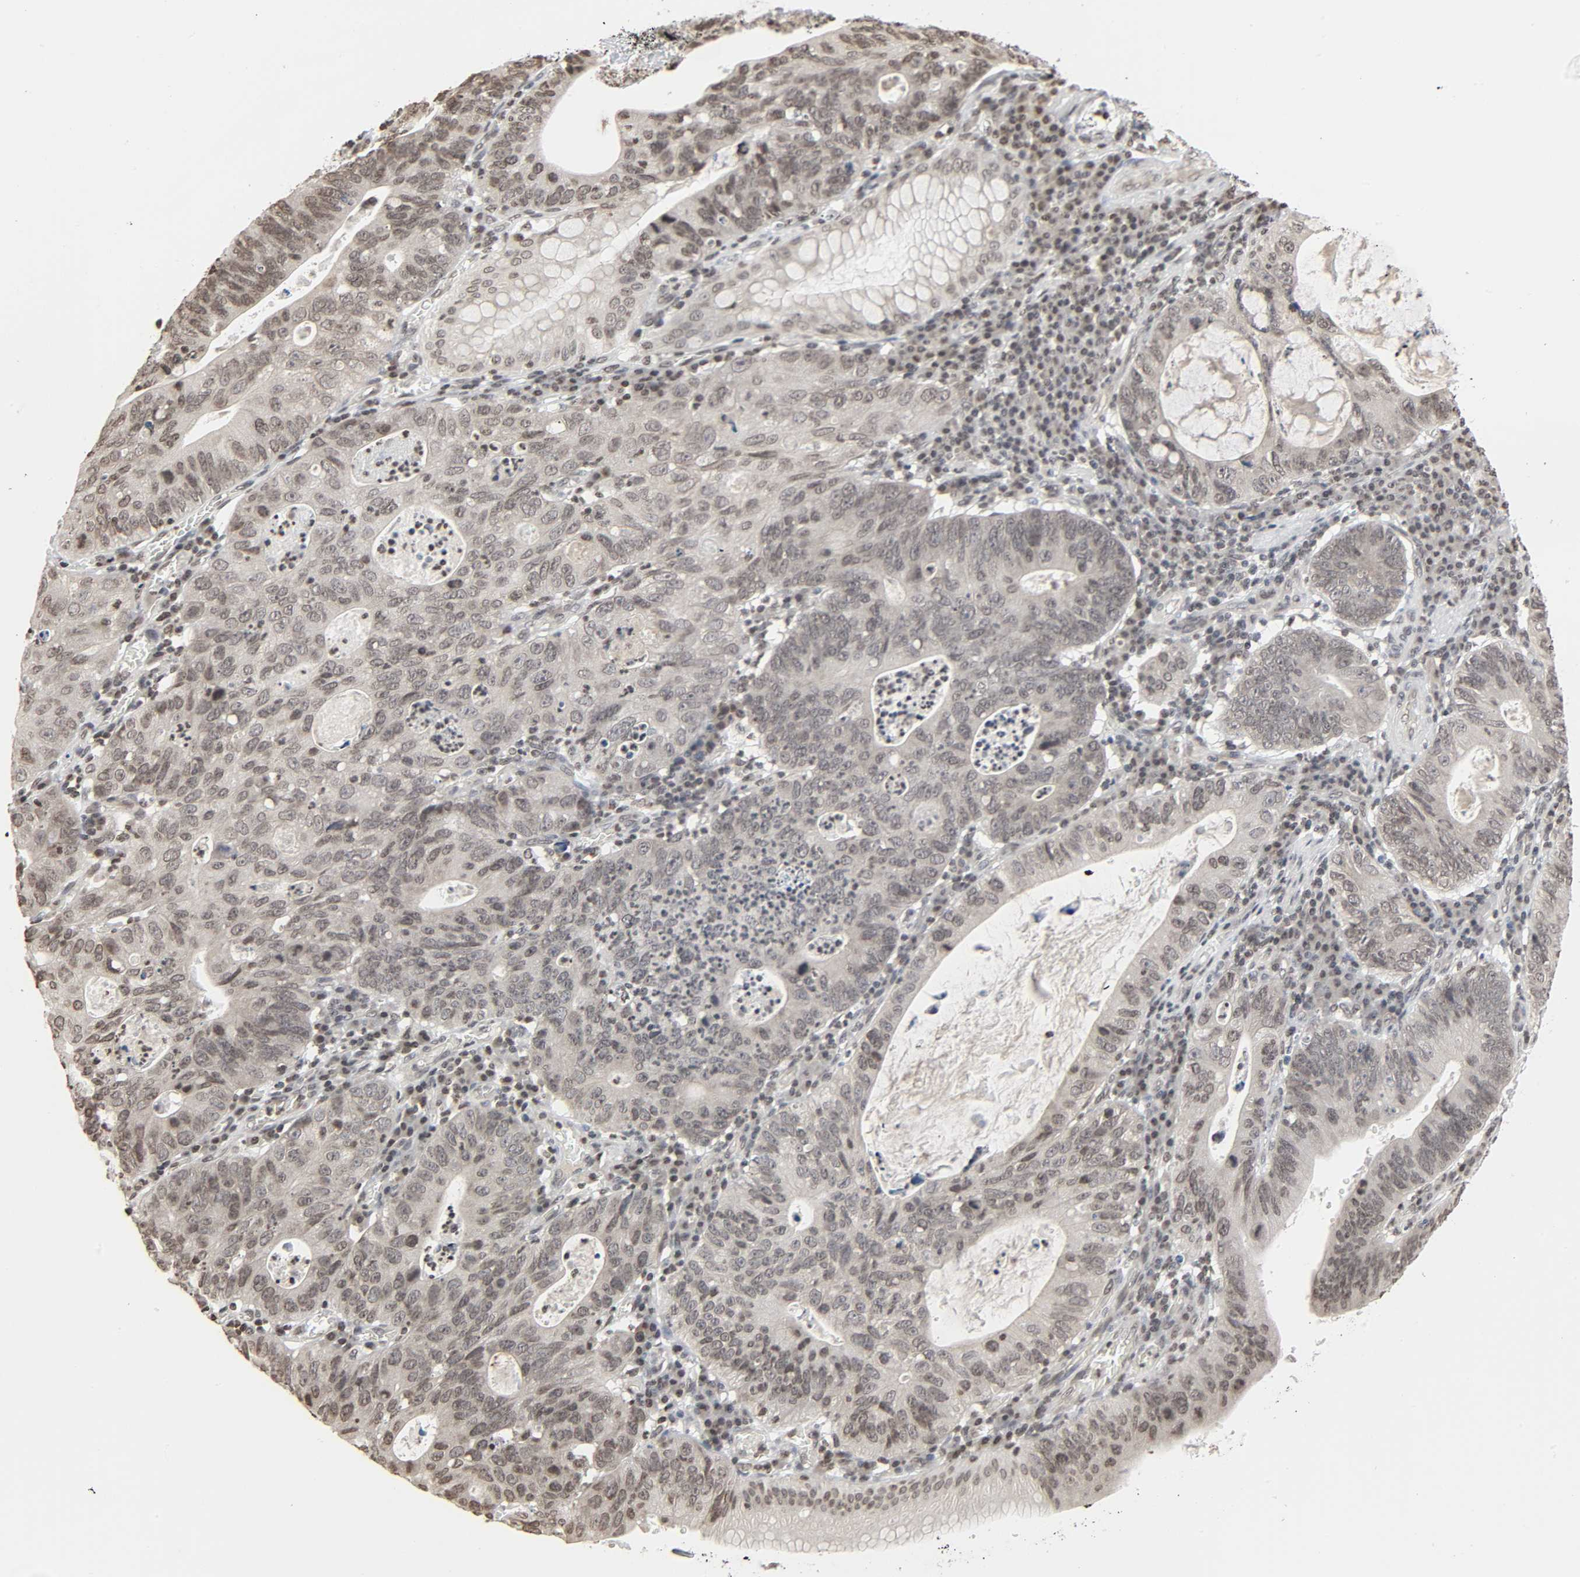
{"staining": {"intensity": "weak", "quantity": ">75%", "location": "nuclear"}, "tissue": "stomach cancer", "cell_type": "Tumor cells", "image_type": "cancer", "snomed": [{"axis": "morphology", "description": "Adenocarcinoma, NOS"}, {"axis": "topography", "description": "Stomach"}], "caption": "This is a photomicrograph of immunohistochemistry (IHC) staining of adenocarcinoma (stomach), which shows weak staining in the nuclear of tumor cells.", "gene": "ELAVL1", "patient": {"sex": "male", "age": 59}}